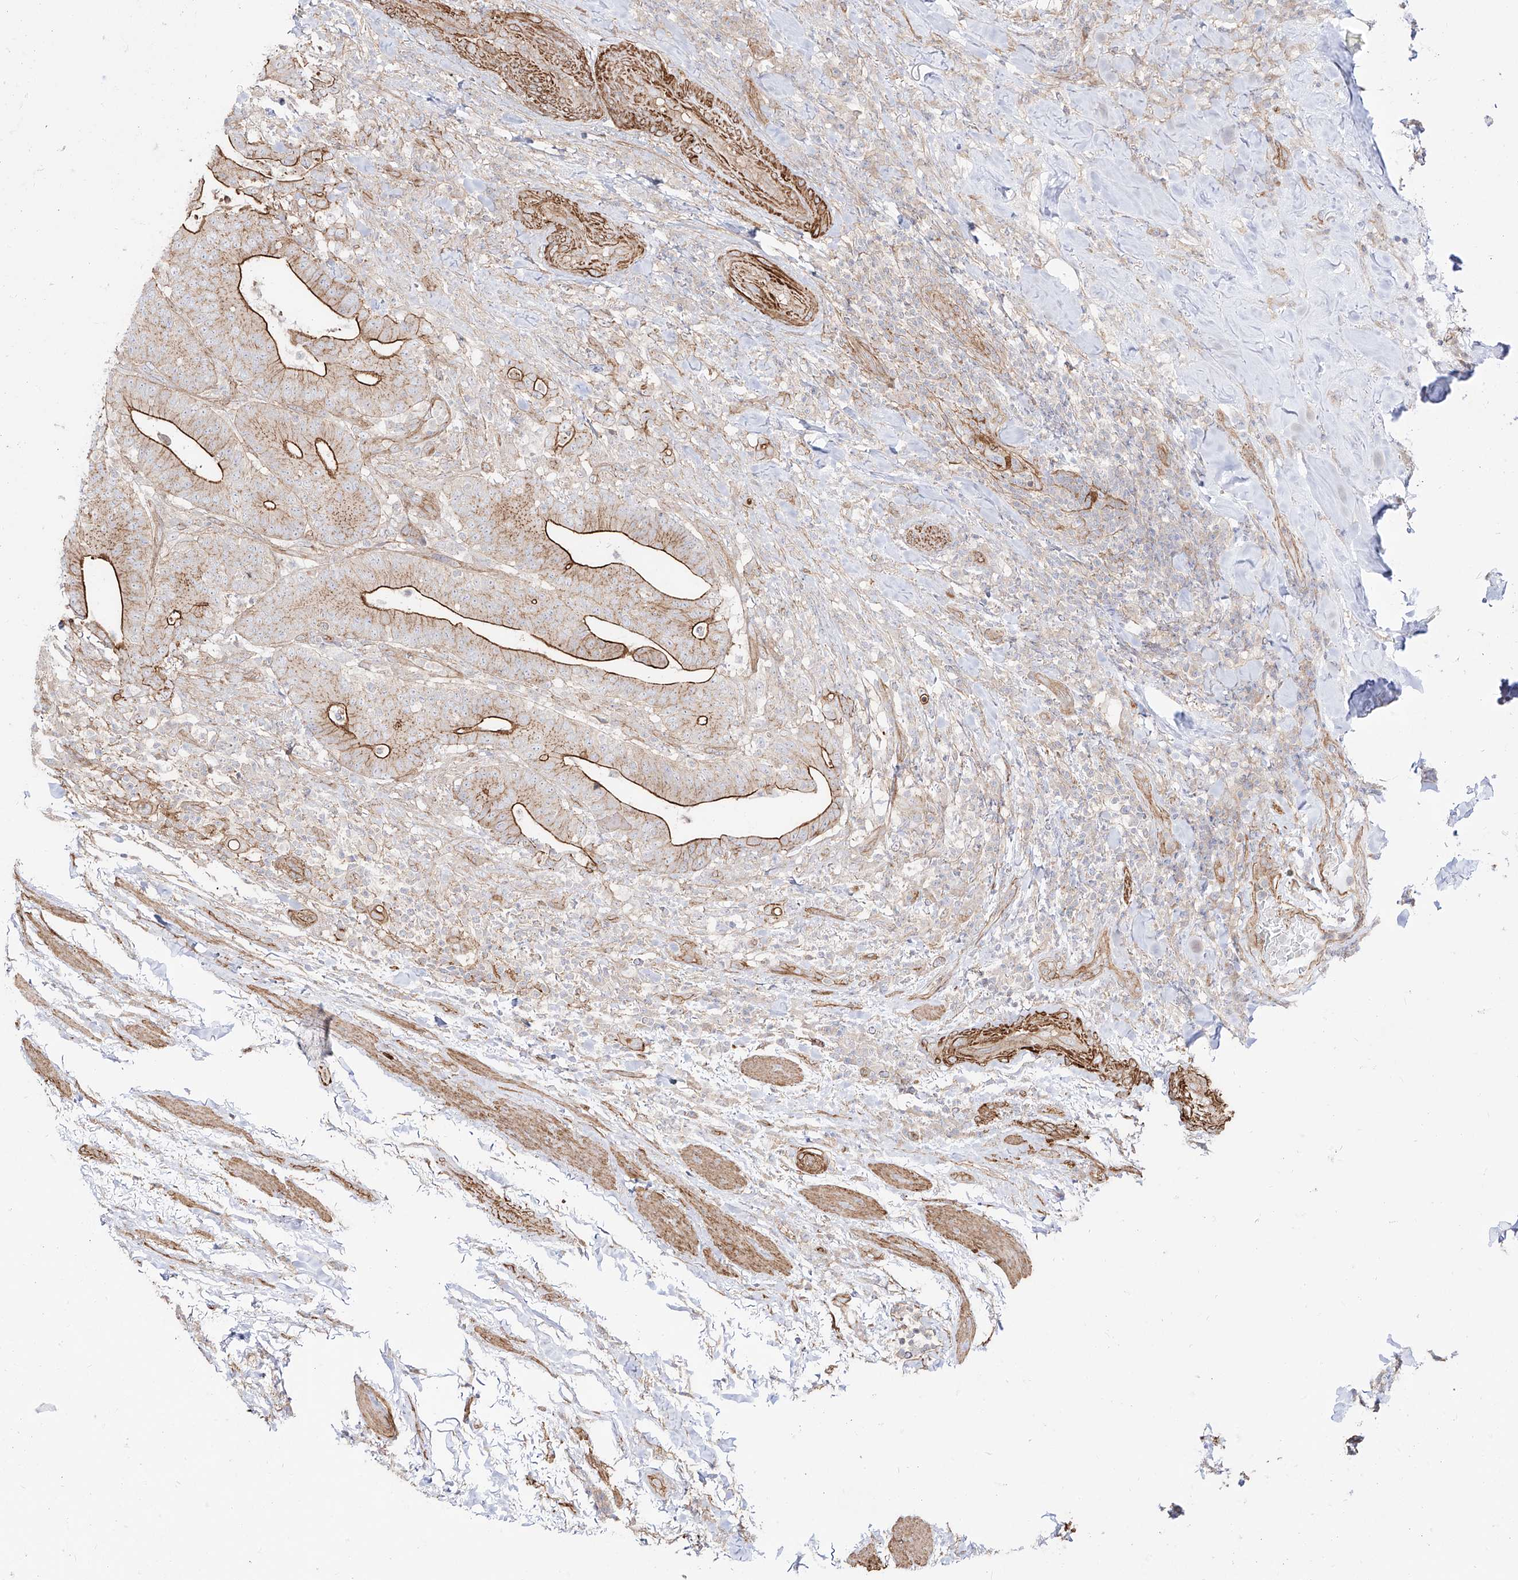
{"staining": {"intensity": "moderate", "quantity": "25%-75%", "location": "cytoplasmic/membranous"}, "tissue": "colorectal cancer", "cell_type": "Tumor cells", "image_type": "cancer", "snomed": [{"axis": "morphology", "description": "Adenocarcinoma, NOS"}, {"axis": "topography", "description": "Colon"}], "caption": "Immunohistochemical staining of human adenocarcinoma (colorectal) demonstrates medium levels of moderate cytoplasmic/membranous staining in approximately 25%-75% of tumor cells.", "gene": "ZNF180", "patient": {"sex": "female", "age": 66}}